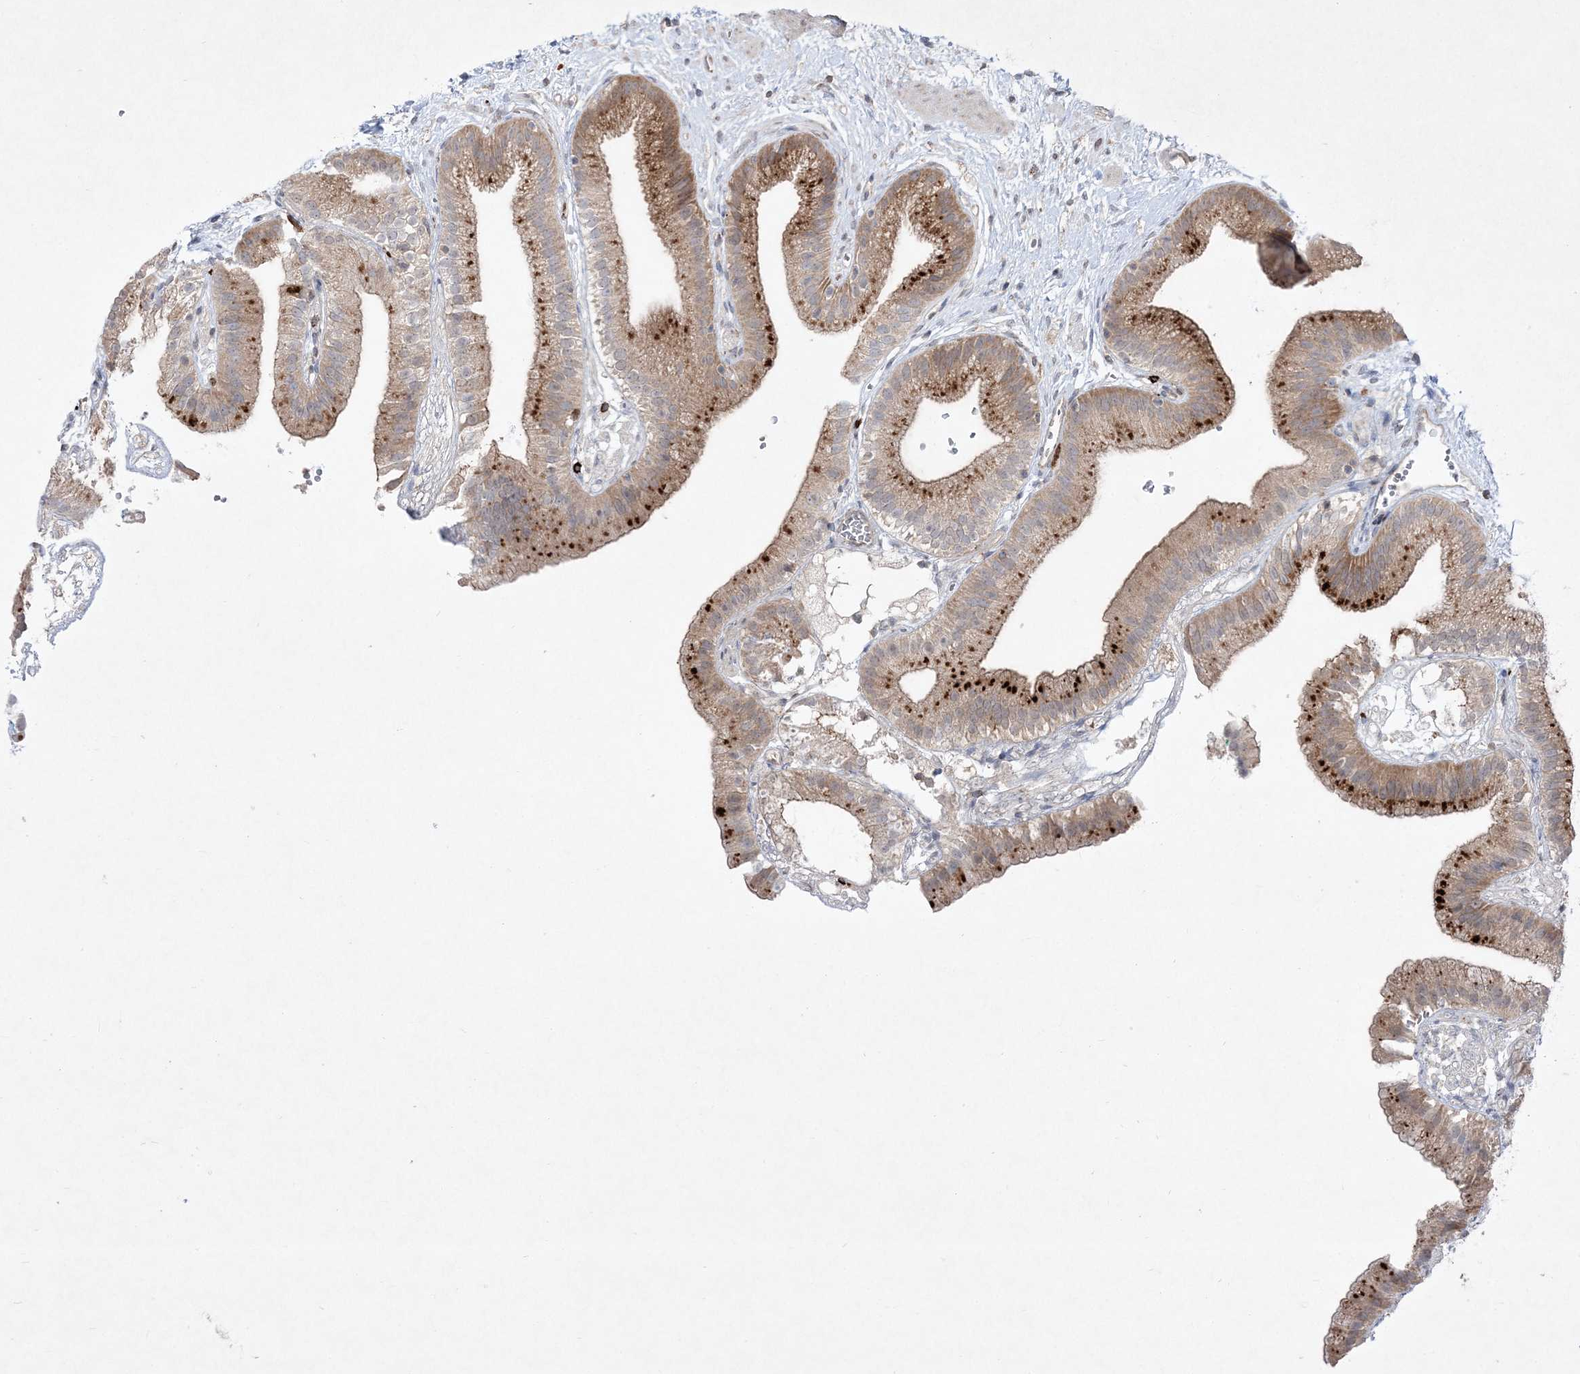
{"staining": {"intensity": "moderate", "quantity": ">75%", "location": "cytoplasmic/membranous"}, "tissue": "gallbladder", "cell_type": "Glandular cells", "image_type": "normal", "snomed": [{"axis": "morphology", "description": "Normal tissue, NOS"}, {"axis": "topography", "description": "Gallbladder"}], "caption": "Human gallbladder stained for a protein (brown) exhibits moderate cytoplasmic/membranous positive expression in about >75% of glandular cells.", "gene": "CLNK", "patient": {"sex": "male", "age": 55}}